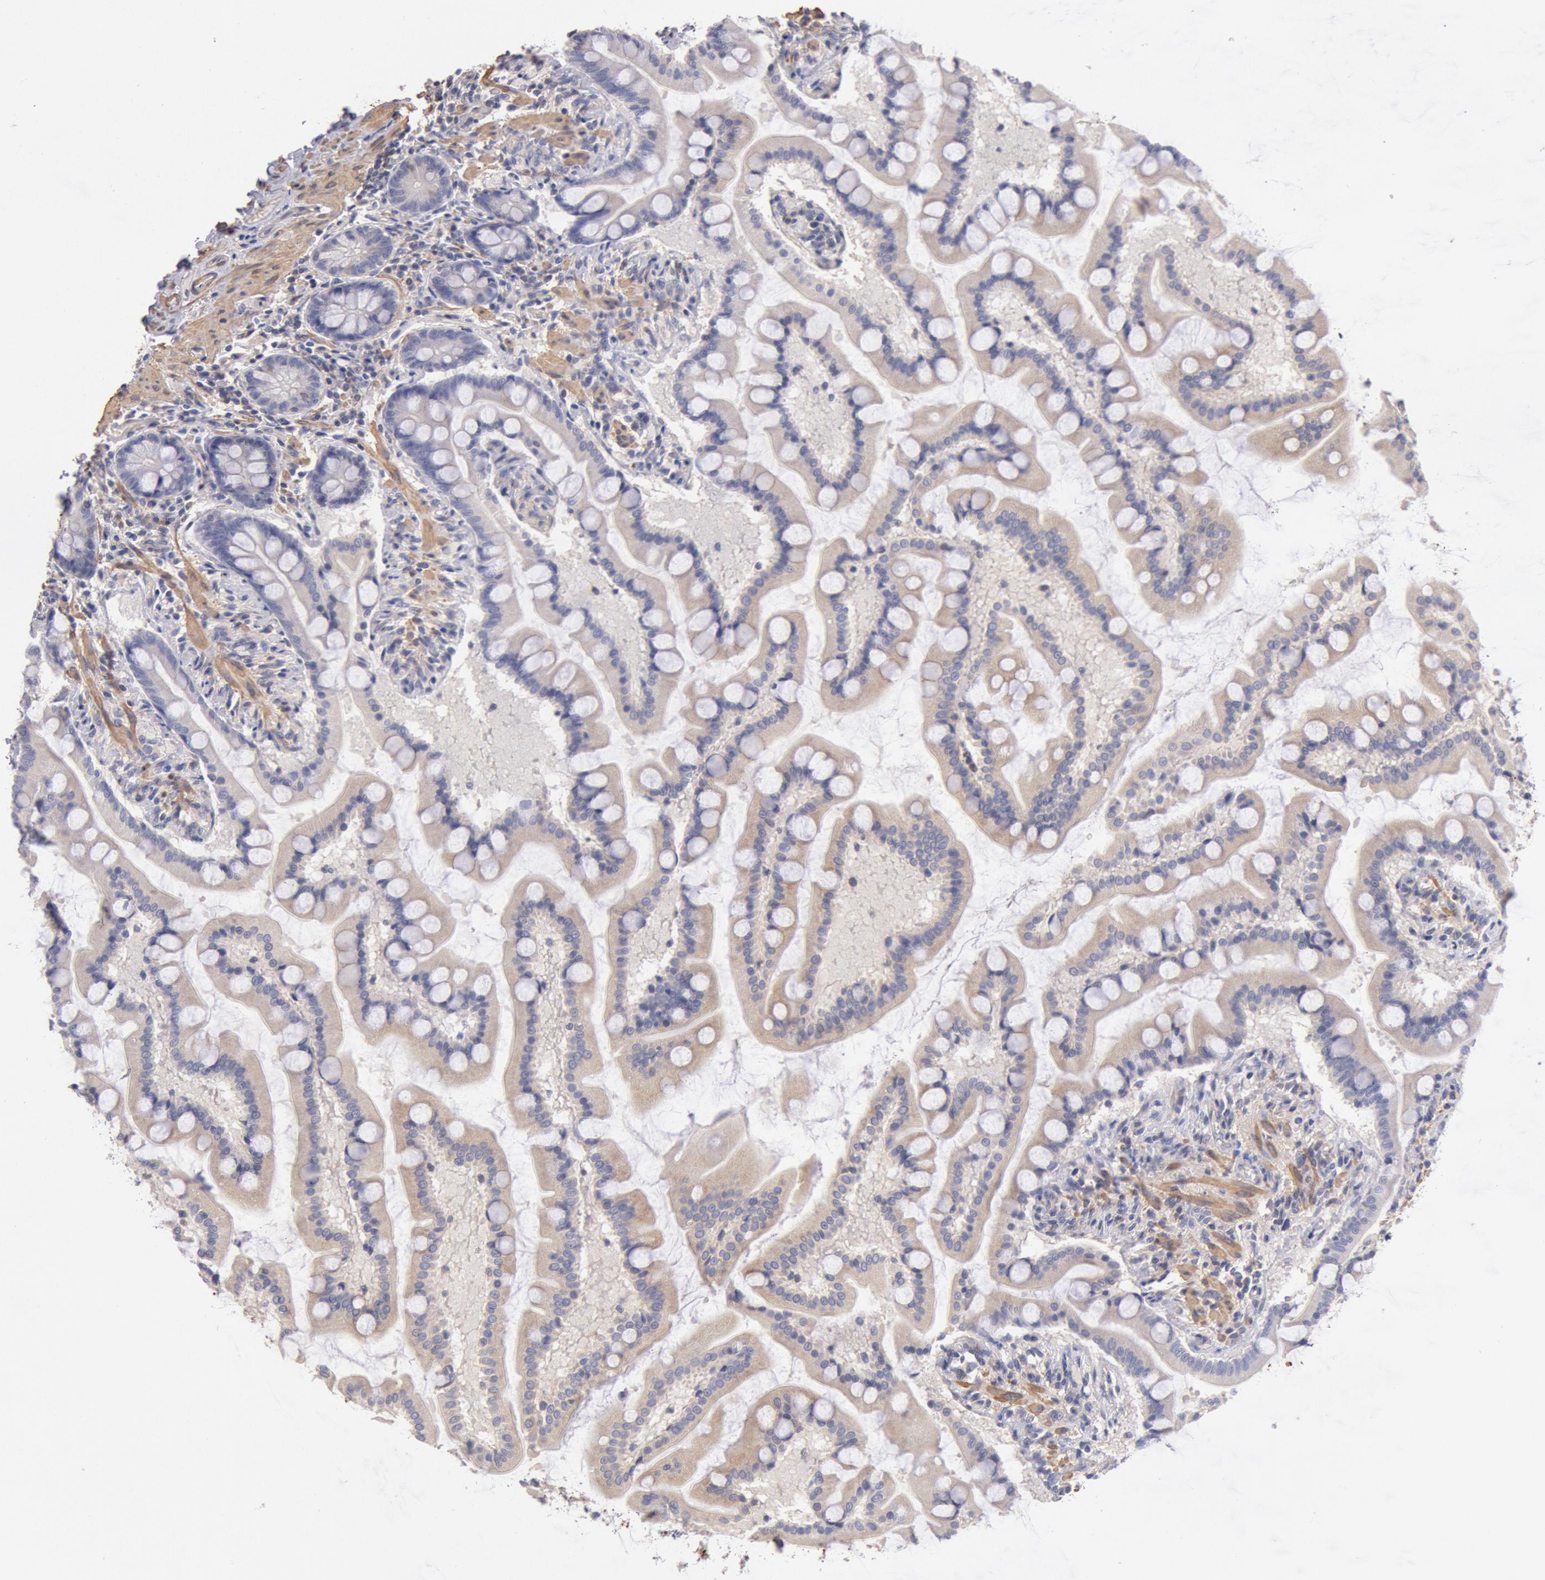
{"staining": {"intensity": "weak", "quantity": "25%-75%", "location": "cytoplasmic/membranous"}, "tissue": "small intestine", "cell_type": "Glandular cells", "image_type": "normal", "snomed": [{"axis": "morphology", "description": "Normal tissue, NOS"}, {"axis": "topography", "description": "Small intestine"}], "caption": "Small intestine stained with a protein marker exhibits weak staining in glandular cells.", "gene": "TMED8", "patient": {"sex": "male", "age": 41}}